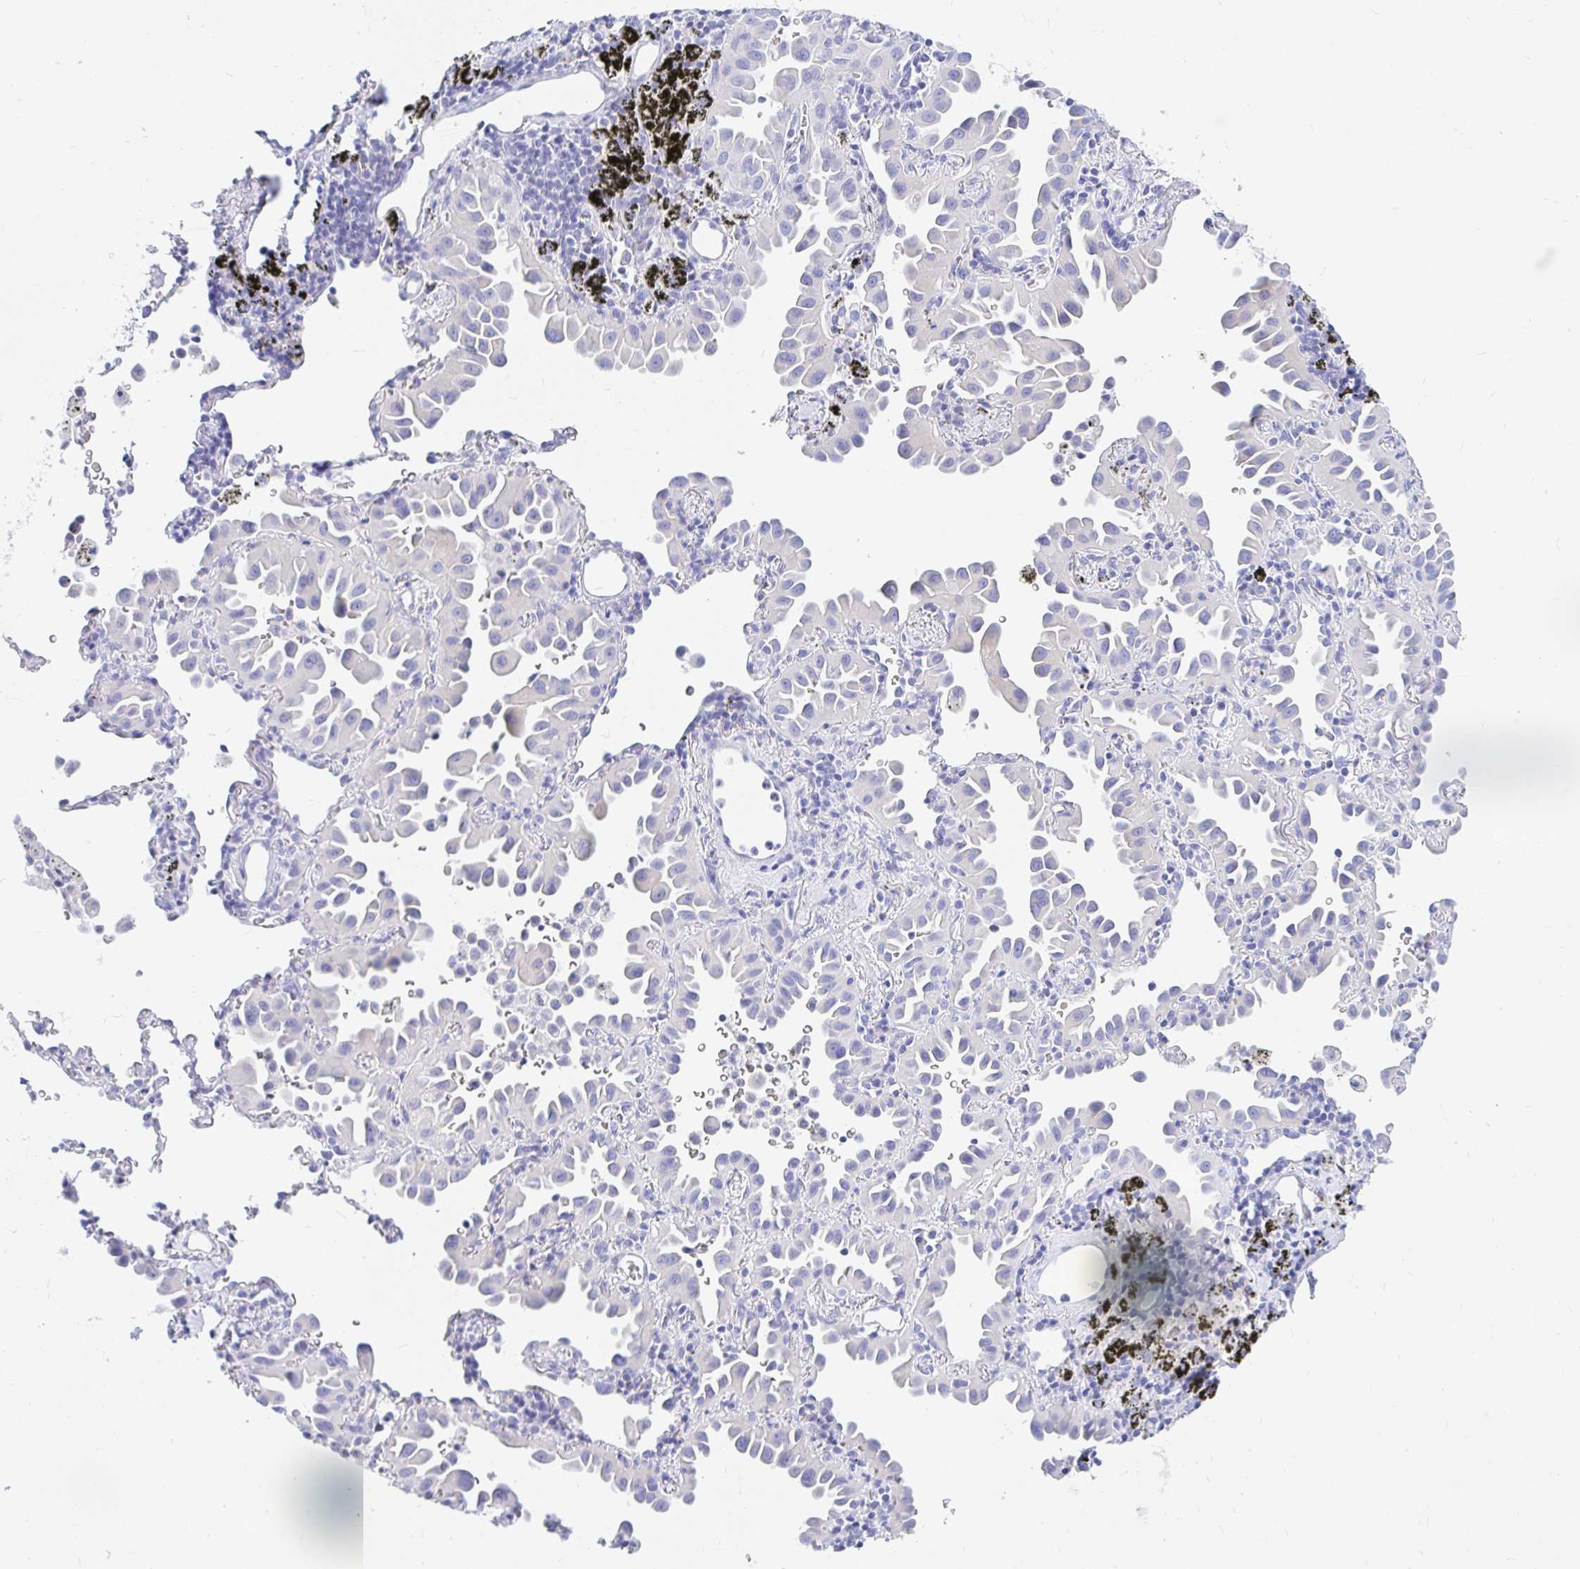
{"staining": {"intensity": "negative", "quantity": "none", "location": "none"}, "tissue": "lung cancer", "cell_type": "Tumor cells", "image_type": "cancer", "snomed": [{"axis": "morphology", "description": "Adenocarcinoma, NOS"}, {"axis": "topography", "description": "Lung"}], "caption": "Lung cancer stained for a protein using immunohistochemistry displays no staining tumor cells.", "gene": "NR2E1", "patient": {"sex": "male", "age": 68}}